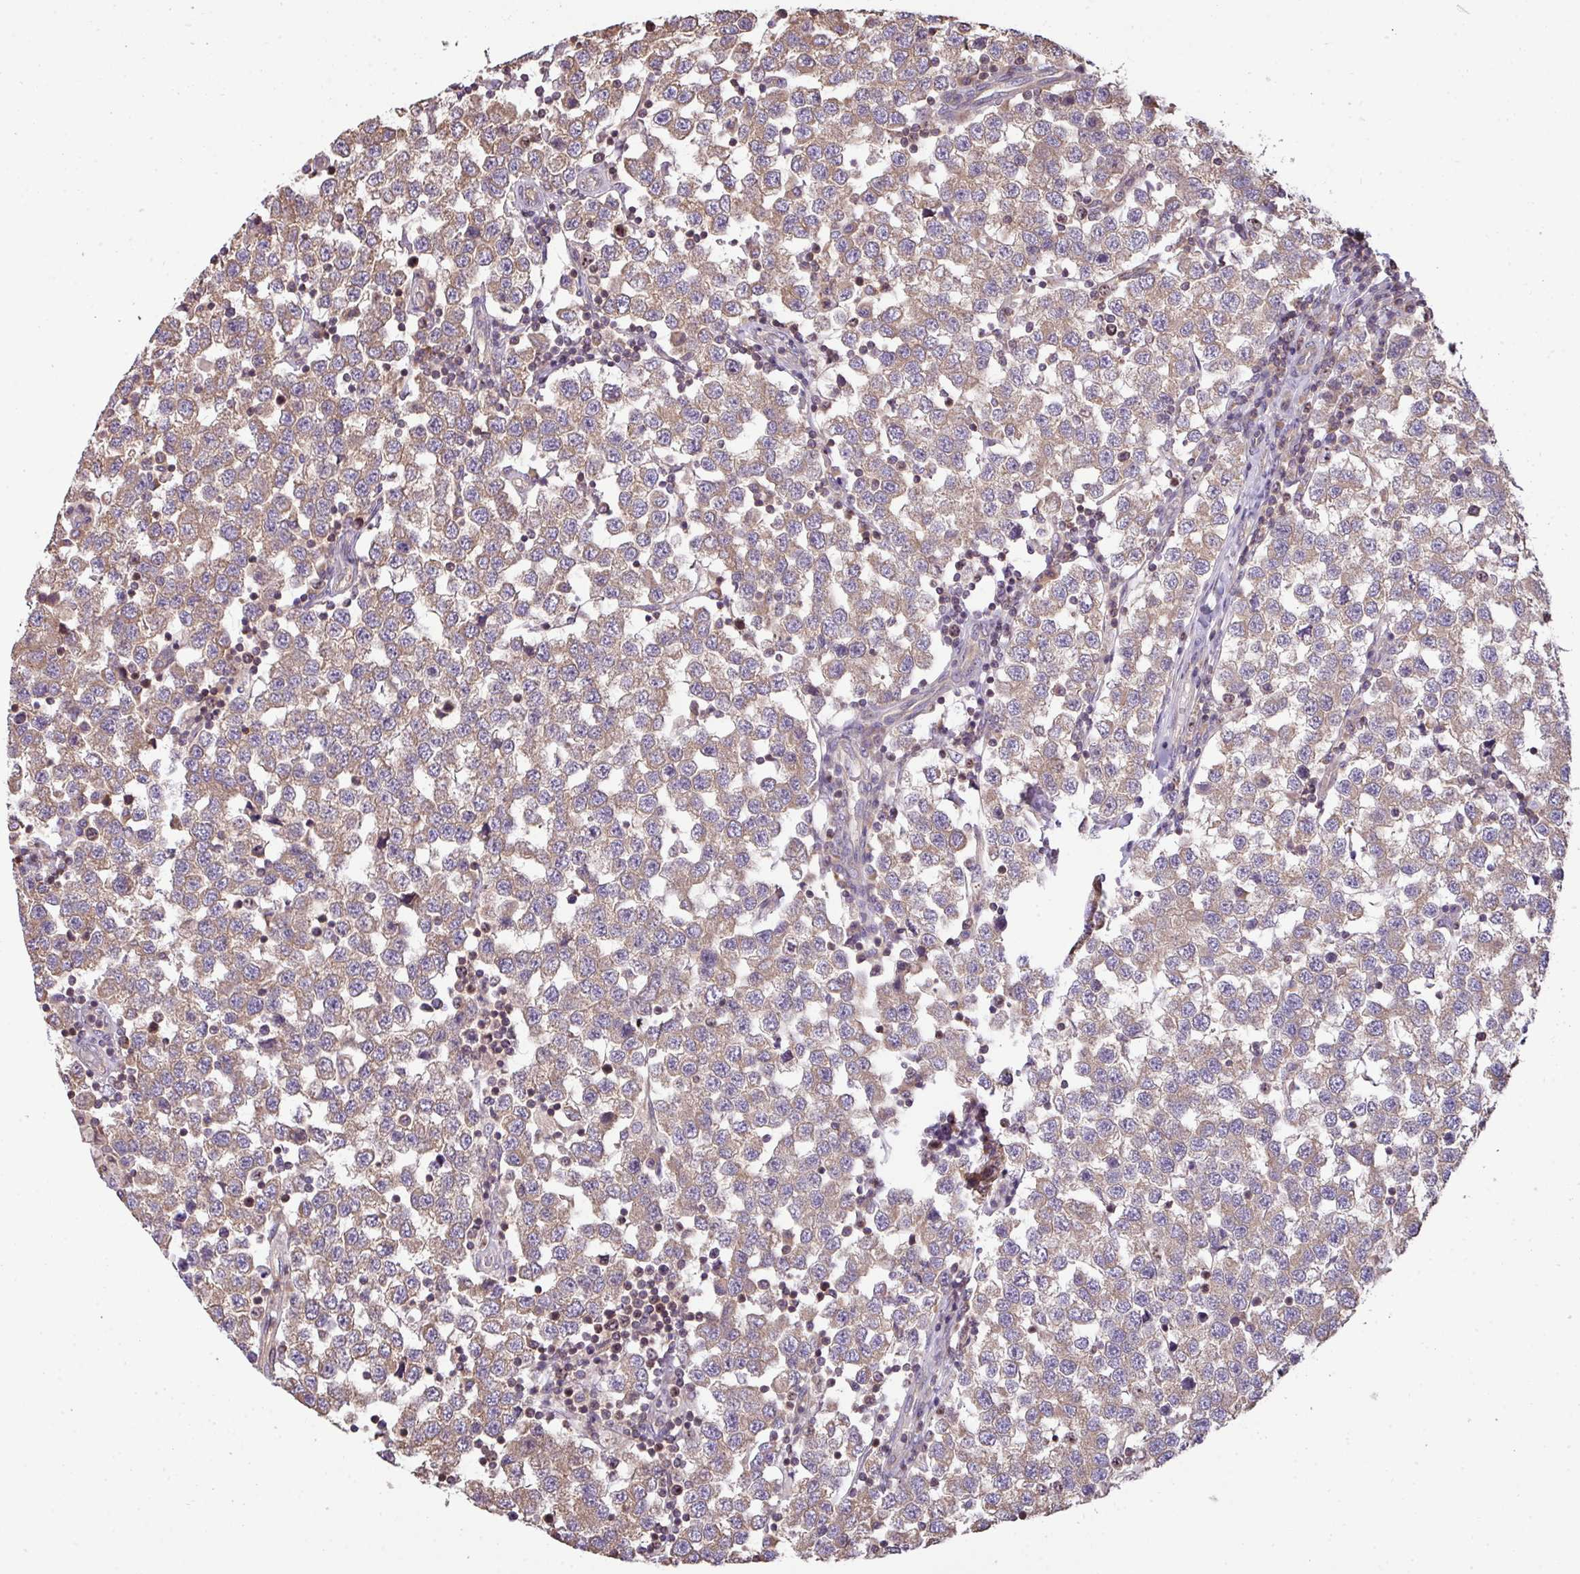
{"staining": {"intensity": "weak", "quantity": ">75%", "location": "cytoplasmic/membranous"}, "tissue": "testis cancer", "cell_type": "Tumor cells", "image_type": "cancer", "snomed": [{"axis": "morphology", "description": "Seminoma, NOS"}, {"axis": "topography", "description": "Testis"}], "caption": "A high-resolution photomicrograph shows immunohistochemistry (IHC) staining of seminoma (testis), which demonstrates weak cytoplasmic/membranous staining in approximately >75% of tumor cells.", "gene": "VENTX", "patient": {"sex": "male", "age": 34}}